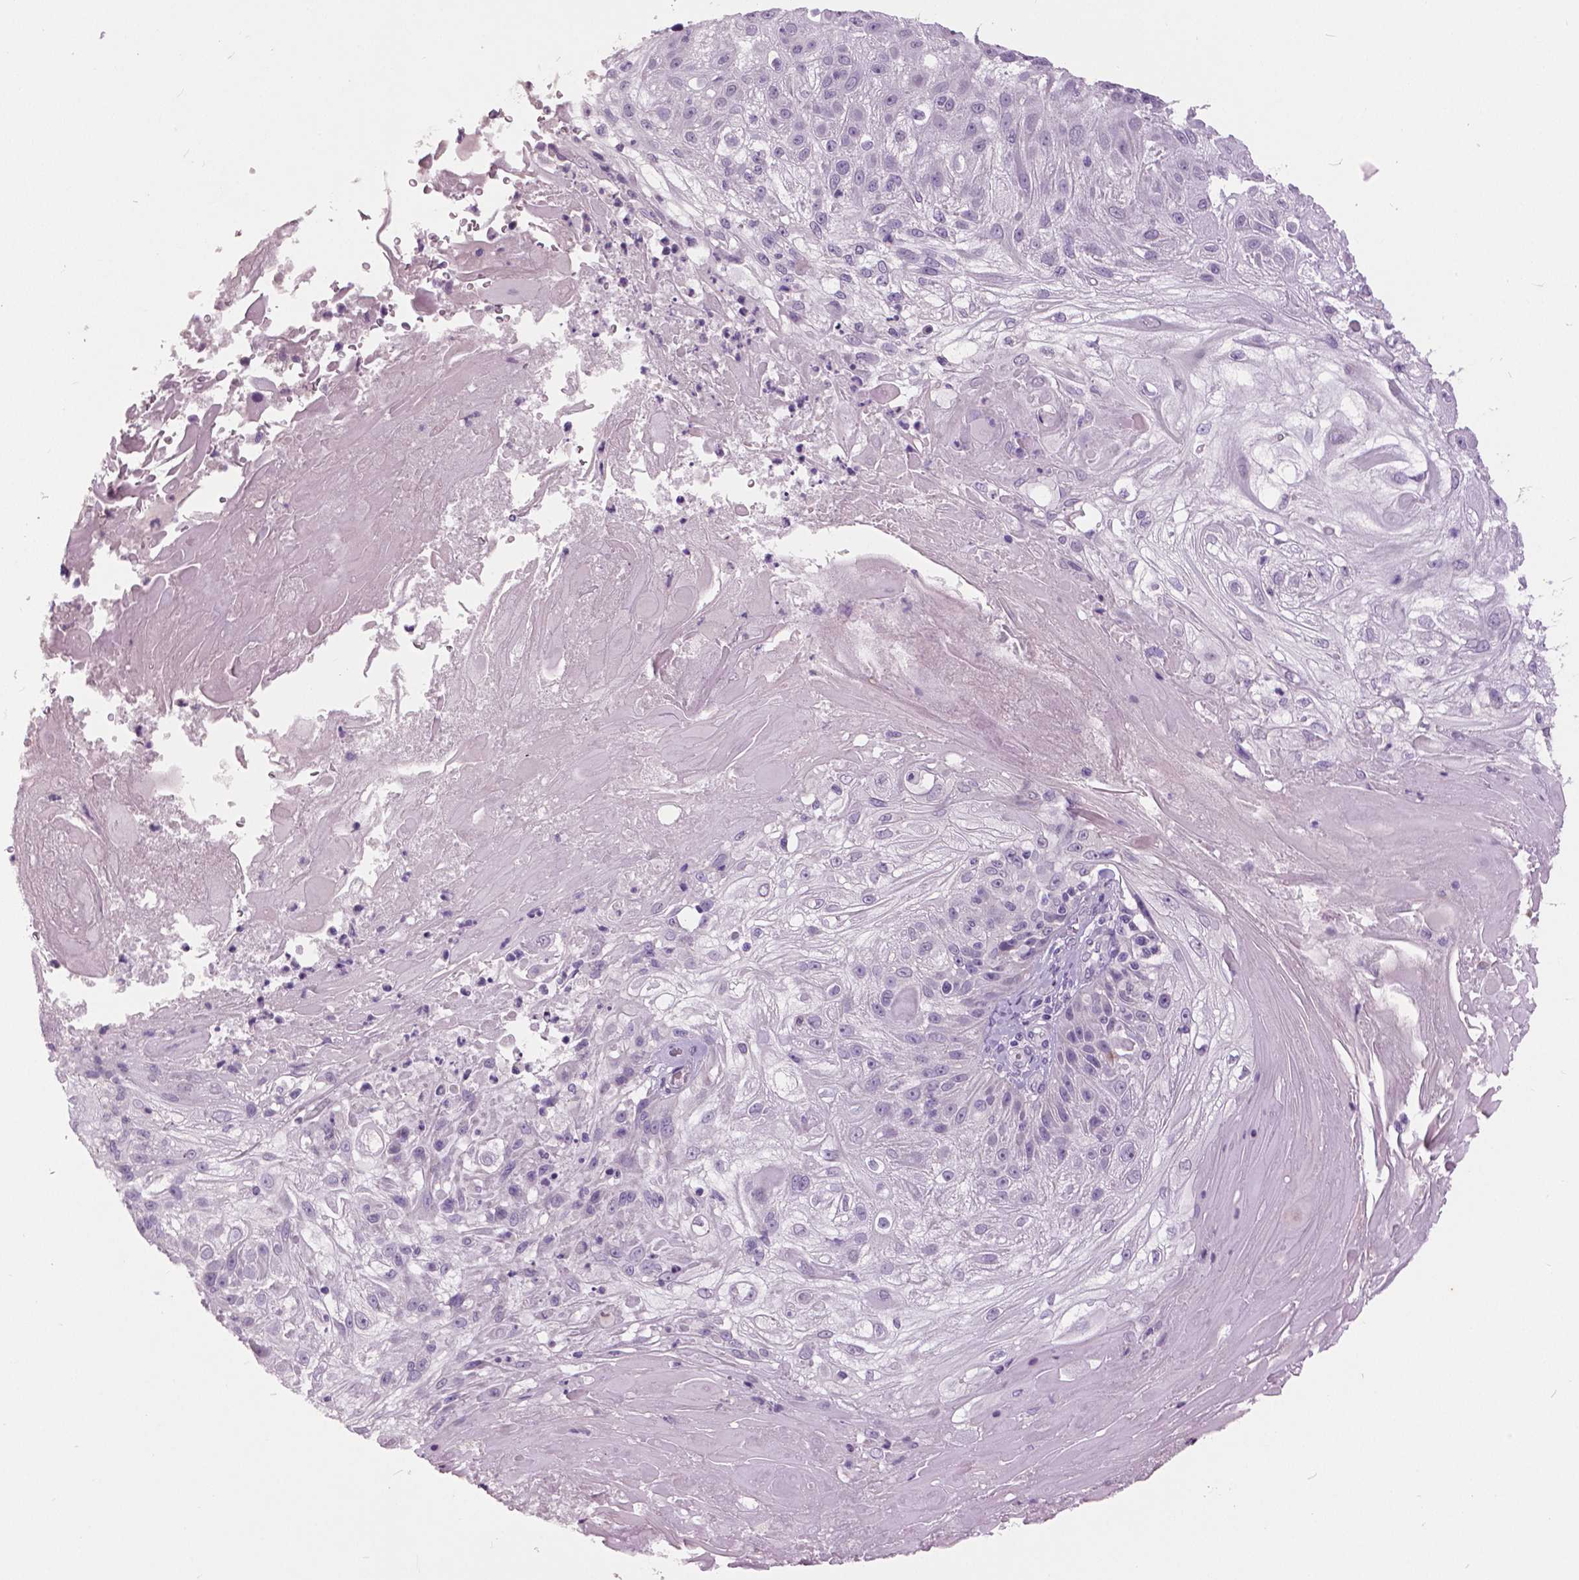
{"staining": {"intensity": "negative", "quantity": "none", "location": "none"}, "tissue": "skin cancer", "cell_type": "Tumor cells", "image_type": "cancer", "snomed": [{"axis": "morphology", "description": "Normal tissue, NOS"}, {"axis": "morphology", "description": "Squamous cell carcinoma, NOS"}, {"axis": "topography", "description": "Skin"}], "caption": "Photomicrograph shows no significant protein expression in tumor cells of skin squamous cell carcinoma.", "gene": "GRIN2A", "patient": {"sex": "female", "age": 83}}